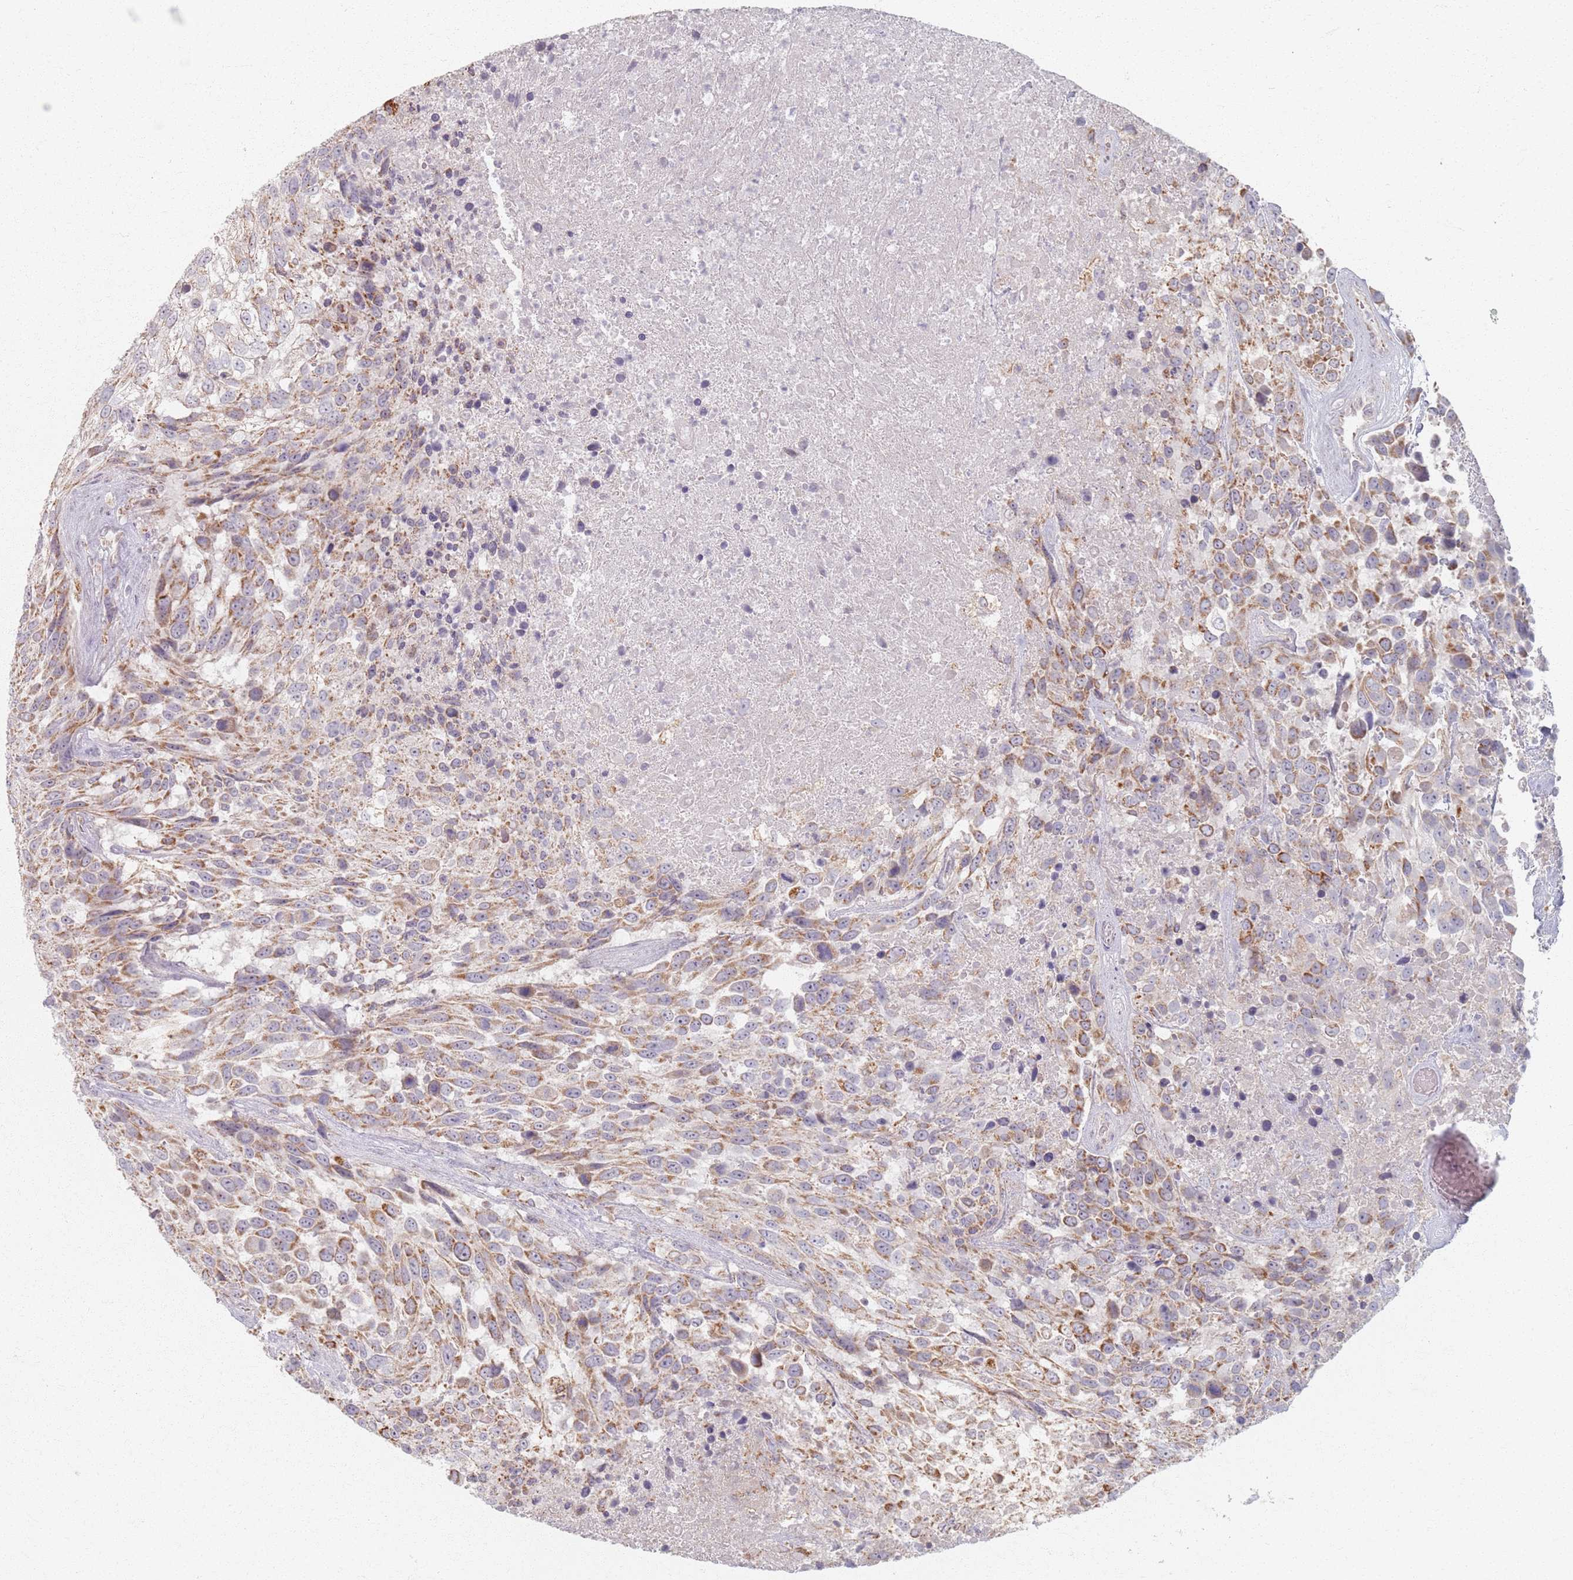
{"staining": {"intensity": "moderate", "quantity": ">75%", "location": "cytoplasmic/membranous"}, "tissue": "urothelial cancer", "cell_type": "Tumor cells", "image_type": "cancer", "snomed": [{"axis": "morphology", "description": "Urothelial carcinoma, High grade"}, {"axis": "topography", "description": "Urinary bladder"}], "caption": "Immunohistochemical staining of human urothelial cancer exhibits moderate cytoplasmic/membranous protein staining in approximately >75% of tumor cells.", "gene": "PKD2L2", "patient": {"sex": "female", "age": 70}}